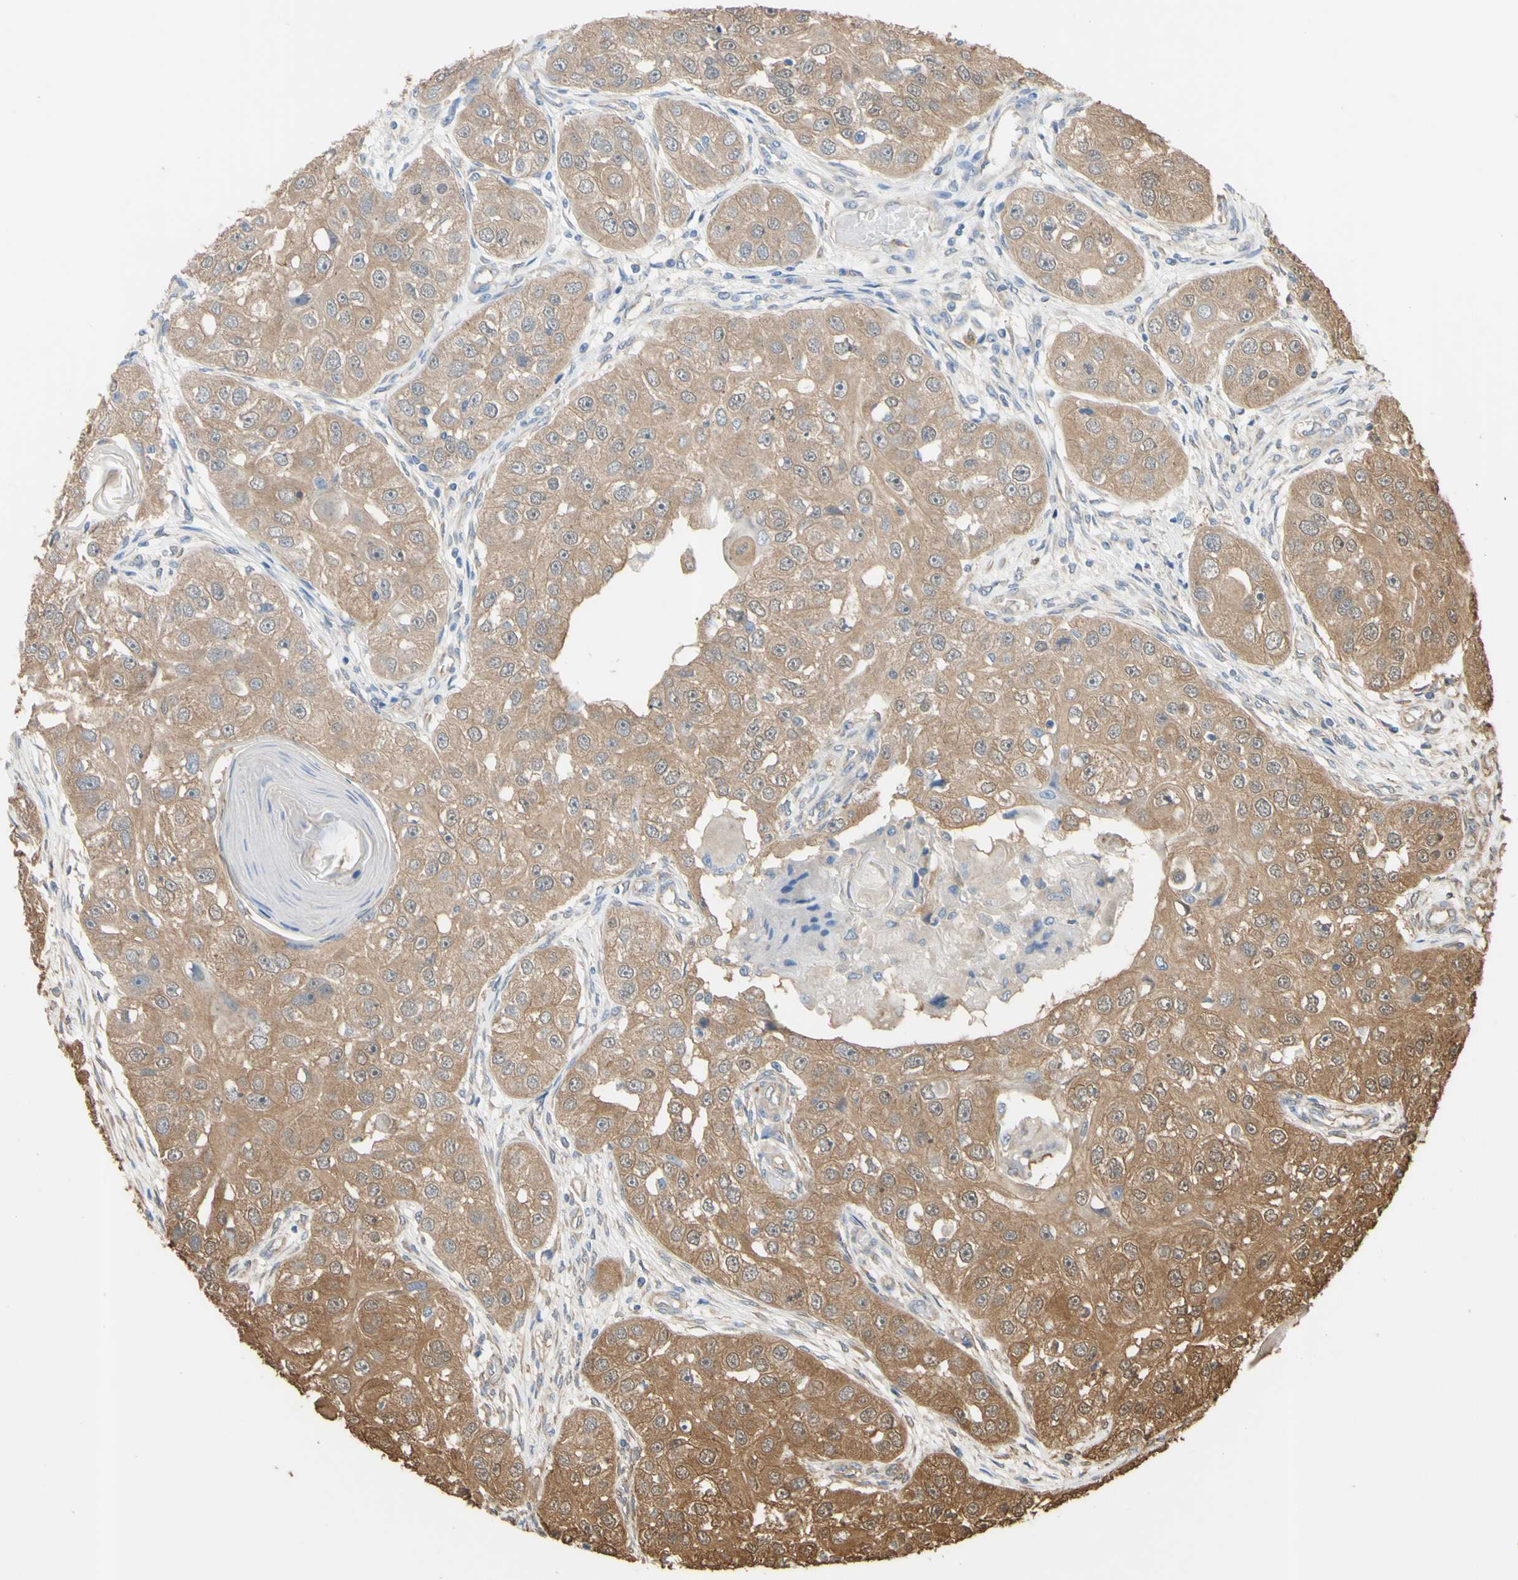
{"staining": {"intensity": "moderate", "quantity": ">75%", "location": "cytoplasmic/membranous"}, "tissue": "head and neck cancer", "cell_type": "Tumor cells", "image_type": "cancer", "snomed": [{"axis": "morphology", "description": "Normal tissue, NOS"}, {"axis": "morphology", "description": "Squamous cell carcinoma, NOS"}, {"axis": "topography", "description": "Skeletal muscle"}, {"axis": "topography", "description": "Head-Neck"}], "caption": "Head and neck squamous cell carcinoma stained for a protein (brown) reveals moderate cytoplasmic/membranous positive positivity in approximately >75% of tumor cells.", "gene": "CTTN", "patient": {"sex": "male", "age": 51}}